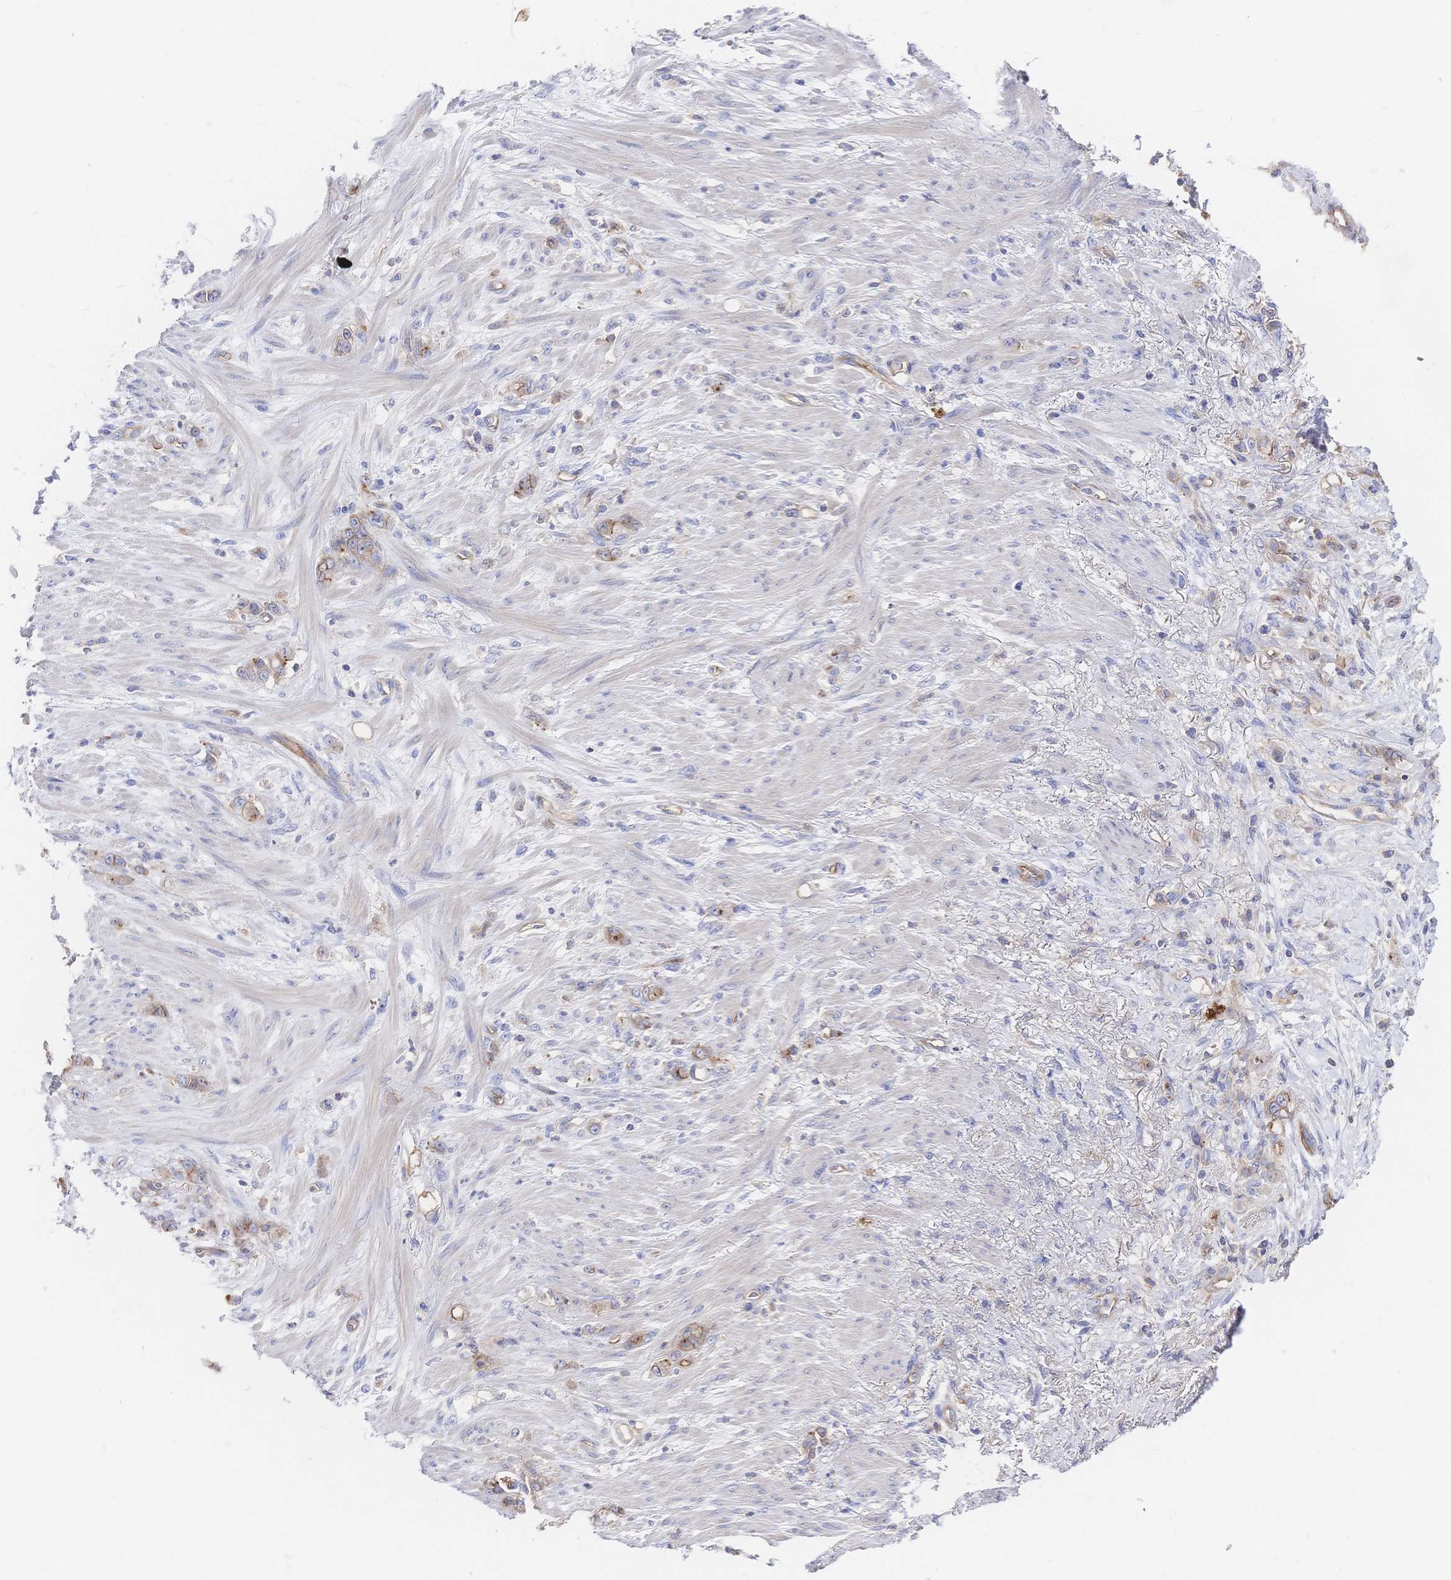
{"staining": {"intensity": "moderate", "quantity": ">75%", "location": "cytoplasmic/membranous"}, "tissue": "stomach cancer", "cell_type": "Tumor cells", "image_type": "cancer", "snomed": [{"axis": "morphology", "description": "Normal tissue, NOS"}, {"axis": "morphology", "description": "Adenocarcinoma, NOS"}, {"axis": "topography", "description": "Stomach"}], "caption": "Brown immunohistochemical staining in human adenocarcinoma (stomach) displays moderate cytoplasmic/membranous expression in about >75% of tumor cells.", "gene": "F11R", "patient": {"sex": "female", "age": 79}}